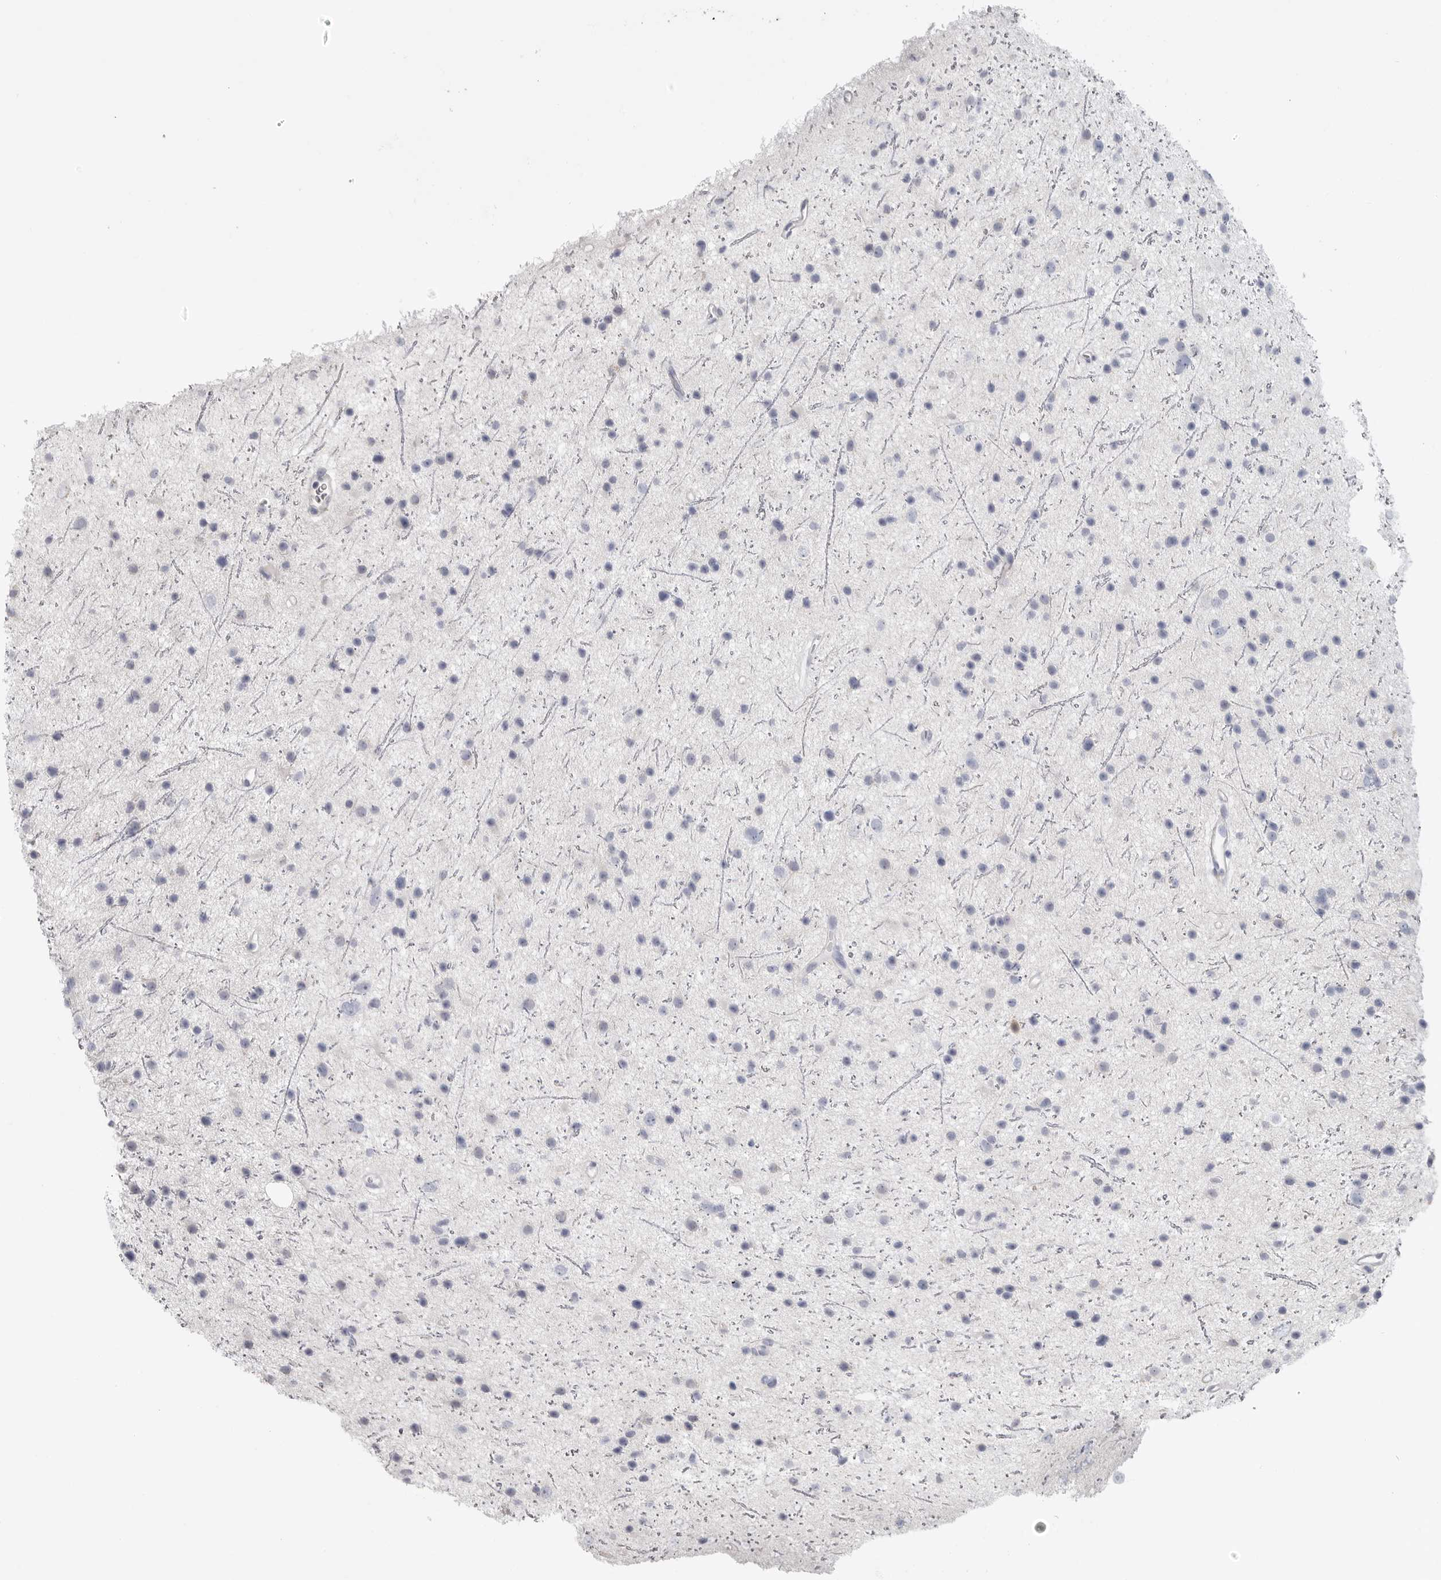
{"staining": {"intensity": "negative", "quantity": "none", "location": "none"}, "tissue": "glioma", "cell_type": "Tumor cells", "image_type": "cancer", "snomed": [{"axis": "morphology", "description": "Glioma, malignant, Low grade"}, {"axis": "topography", "description": "Cerebral cortex"}], "caption": "Immunohistochemistry (IHC) of malignant glioma (low-grade) reveals no staining in tumor cells. (Immunohistochemistry (IHC), brightfield microscopy, high magnification).", "gene": "CYB561D1", "patient": {"sex": "female", "age": 39}}